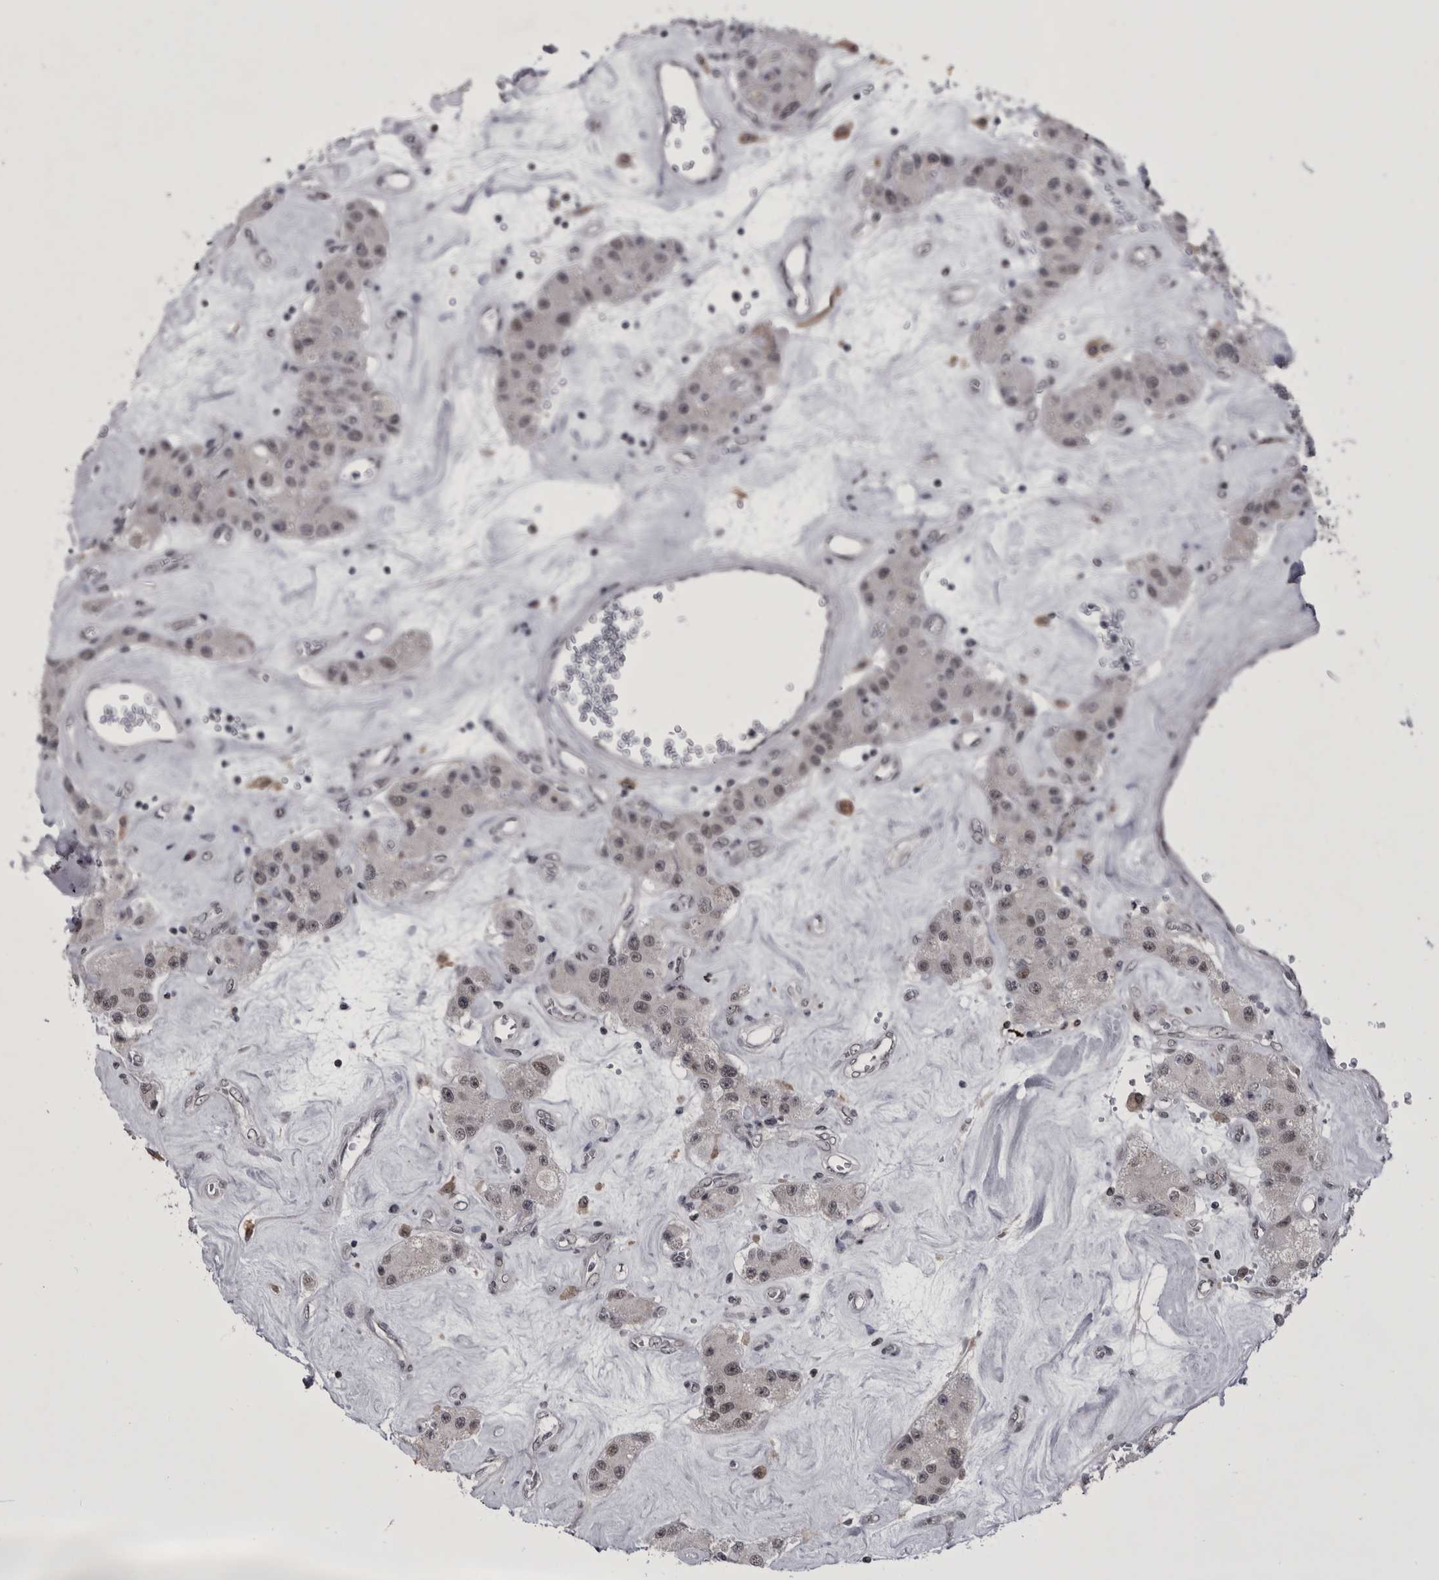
{"staining": {"intensity": "weak", "quantity": "<25%", "location": "nuclear"}, "tissue": "carcinoid", "cell_type": "Tumor cells", "image_type": "cancer", "snomed": [{"axis": "morphology", "description": "Carcinoid, malignant, NOS"}, {"axis": "topography", "description": "Pancreas"}], "caption": "Tumor cells show no significant protein expression in carcinoid.", "gene": "PRPF3", "patient": {"sex": "male", "age": 41}}